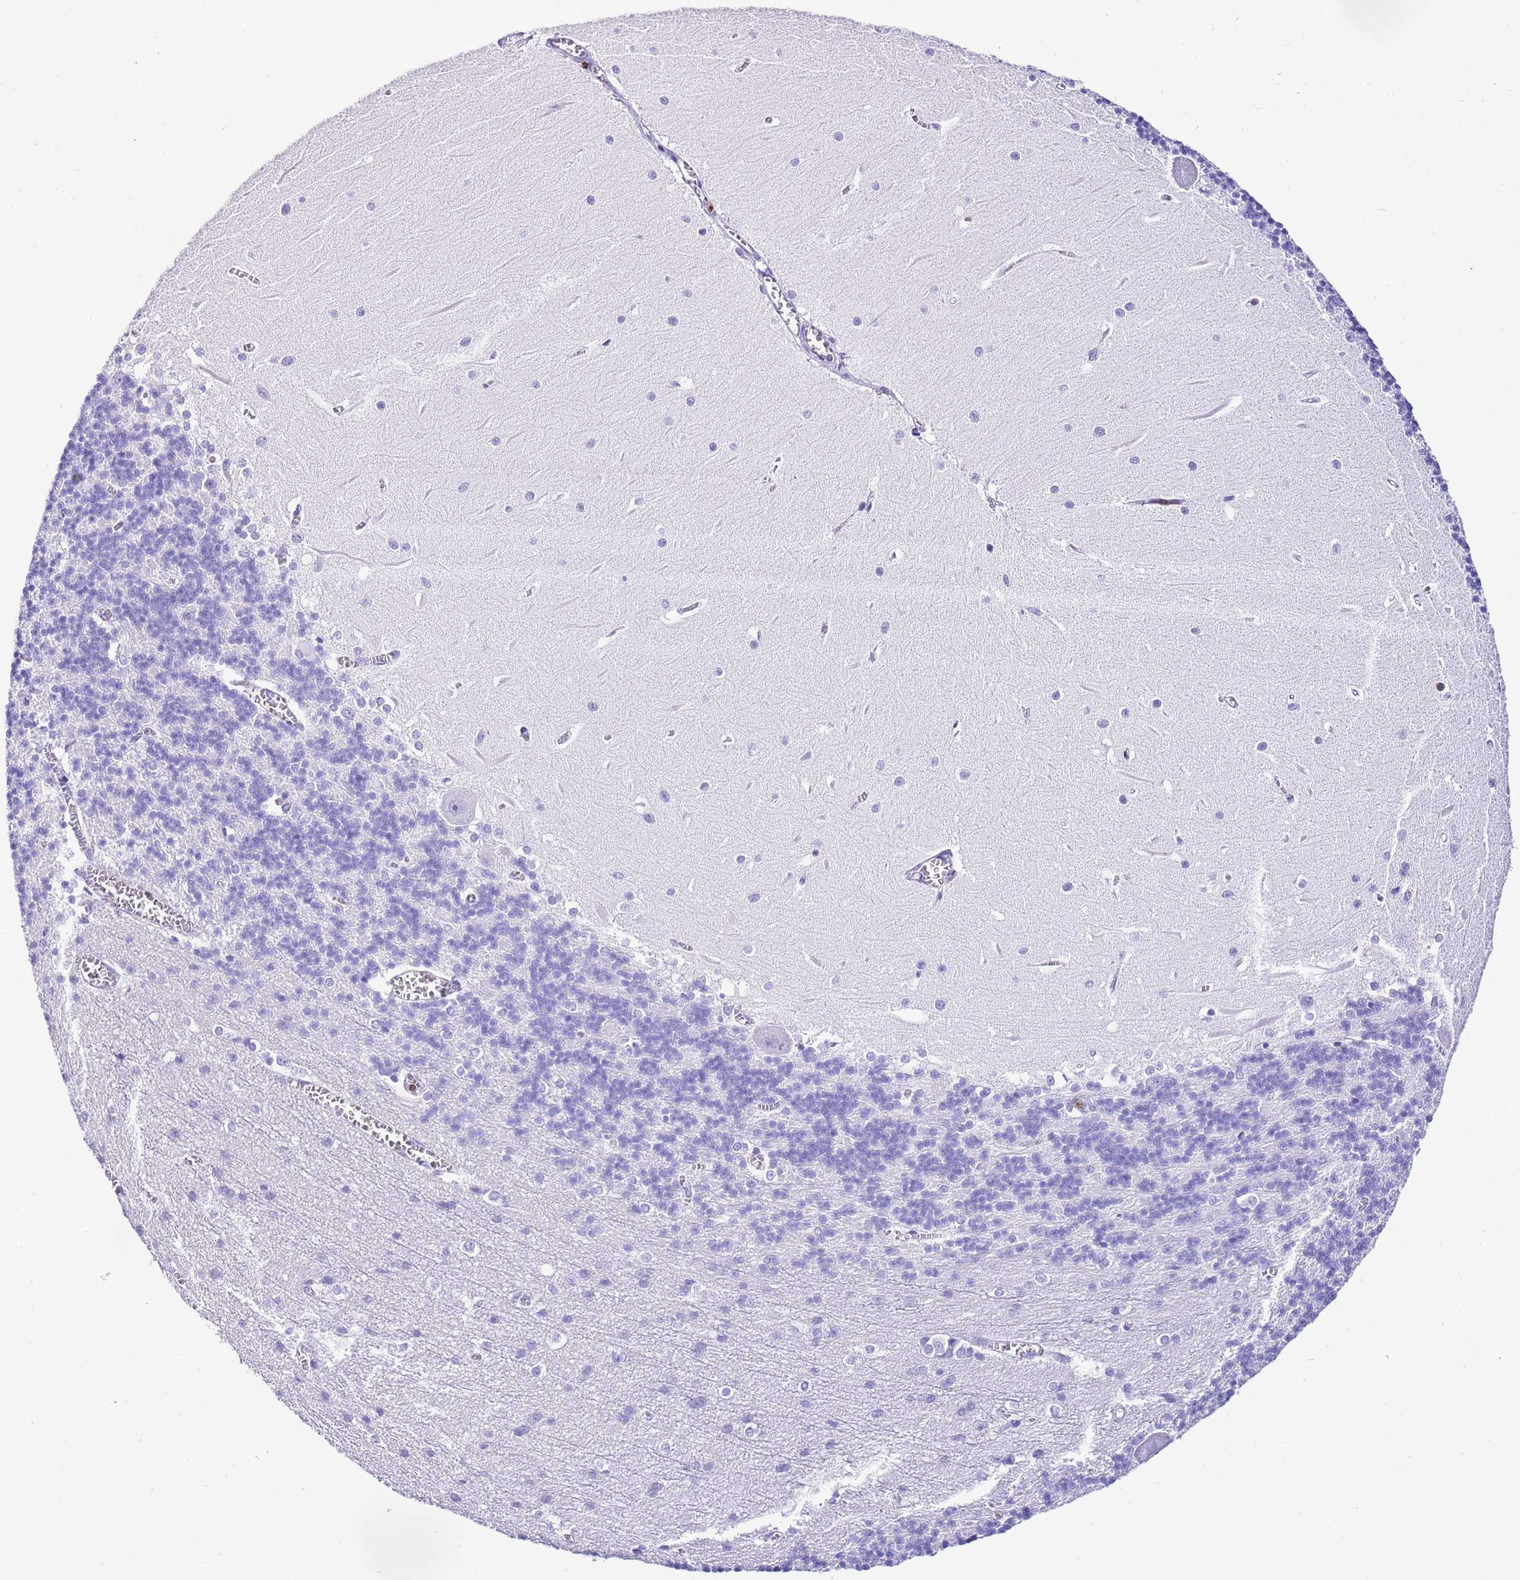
{"staining": {"intensity": "negative", "quantity": "none", "location": "none"}, "tissue": "cerebellum", "cell_type": "Cells in granular layer", "image_type": "normal", "snomed": [{"axis": "morphology", "description": "Normal tissue, NOS"}, {"axis": "topography", "description": "Cerebellum"}], "caption": "The histopathology image displays no significant staining in cells in granular layer of cerebellum.", "gene": "CNN2", "patient": {"sex": "male", "age": 37}}